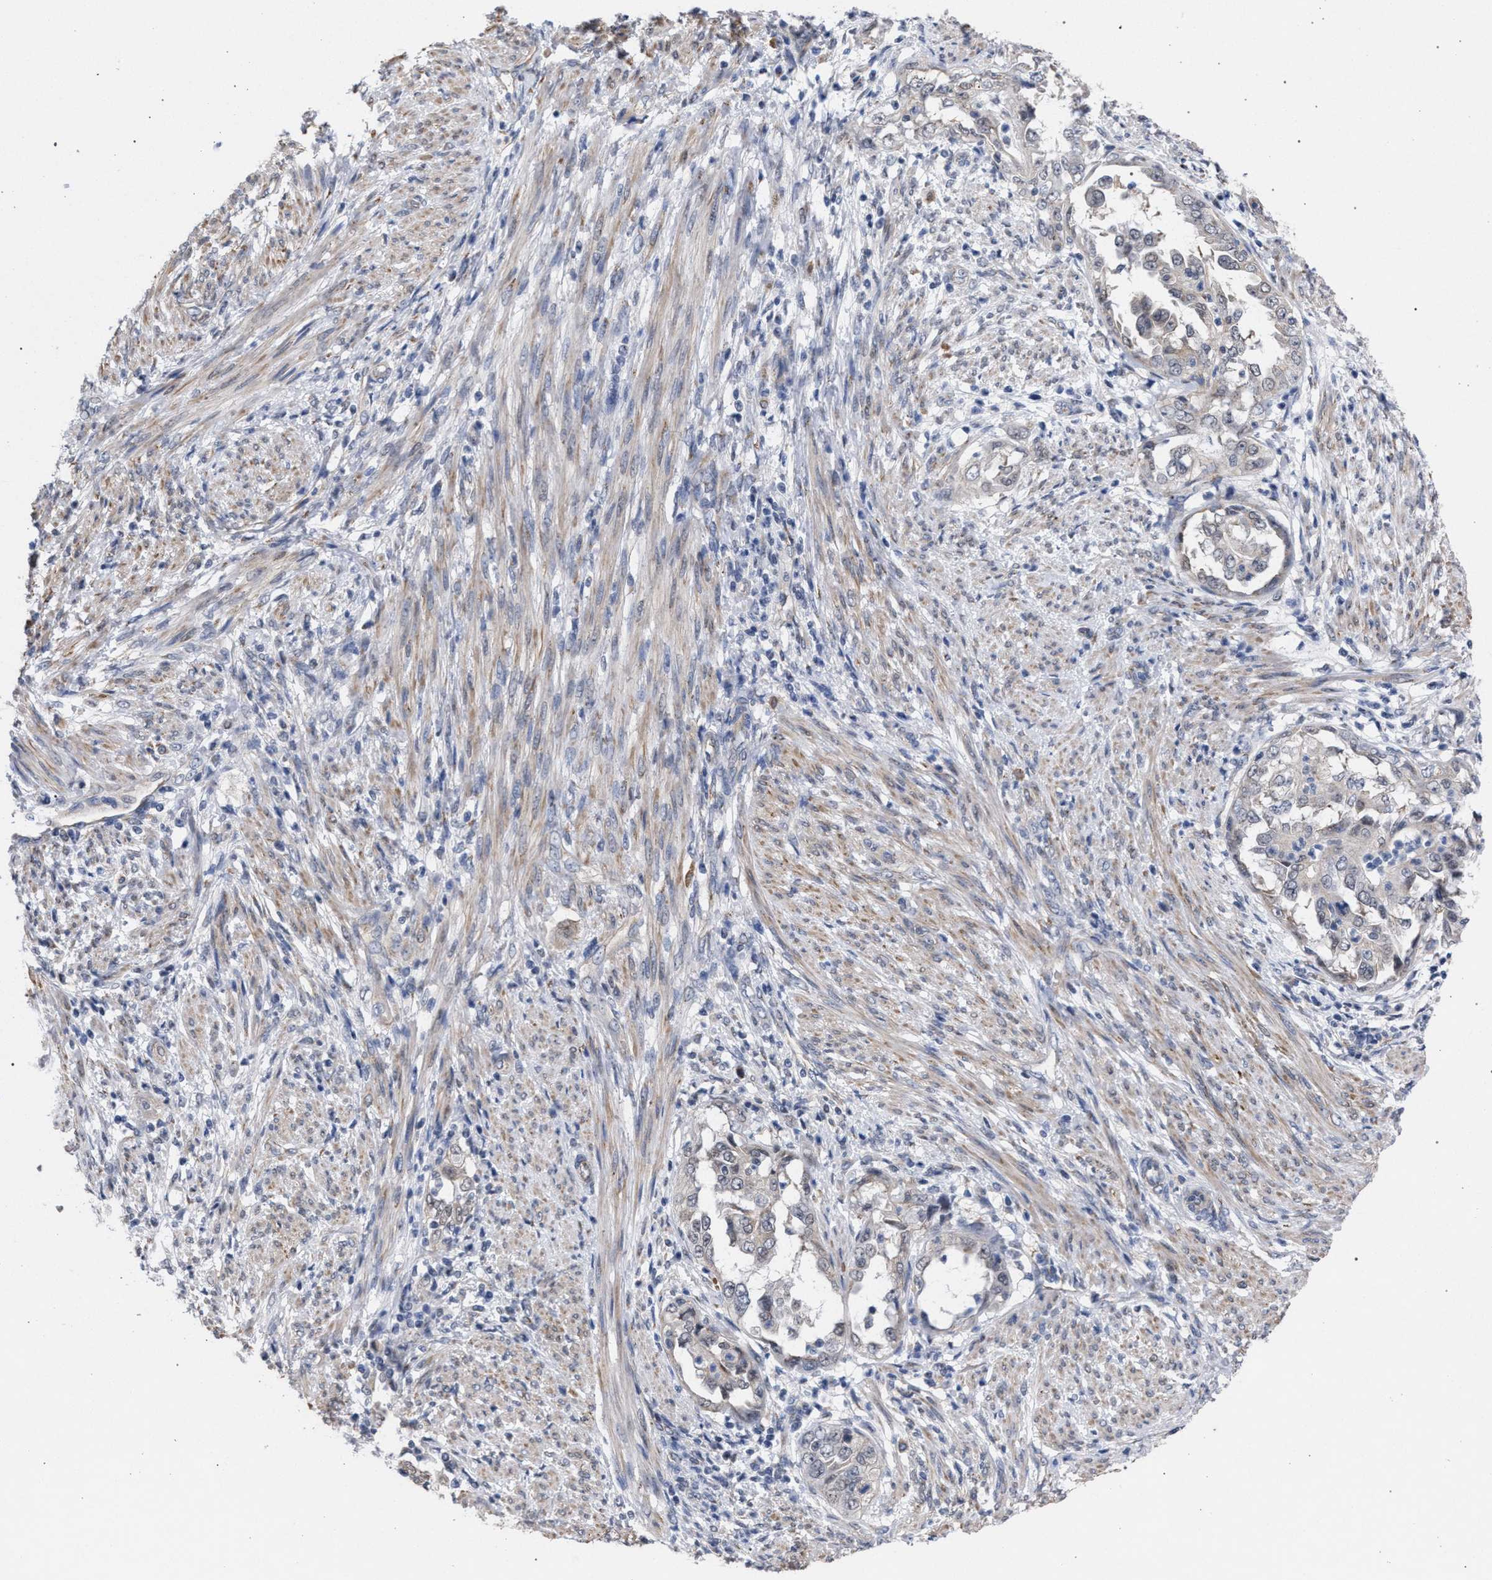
{"staining": {"intensity": "weak", "quantity": "<25%", "location": "cytoplasmic/membranous"}, "tissue": "endometrial cancer", "cell_type": "Tumor cells", "image_type": "cancer", "snomed": [{"axis": "morphology", "description": "Adenocarcinoma, NOS"}, {"axis": "topography", "description": "Endometrium"}], "caption": "High magnification brightfield microscopy of endometrial cancer stained with DAB (3,3'-diaminobenzidine) (brown) and counterstained with hematoxylin (blue): tumor cells show no significant positivity. (DAB (3,3'-diaminobenzidine) IHC, high magnification).", "gene": "GOLGA2", "patient": {"sex": "female", "age": 85}}